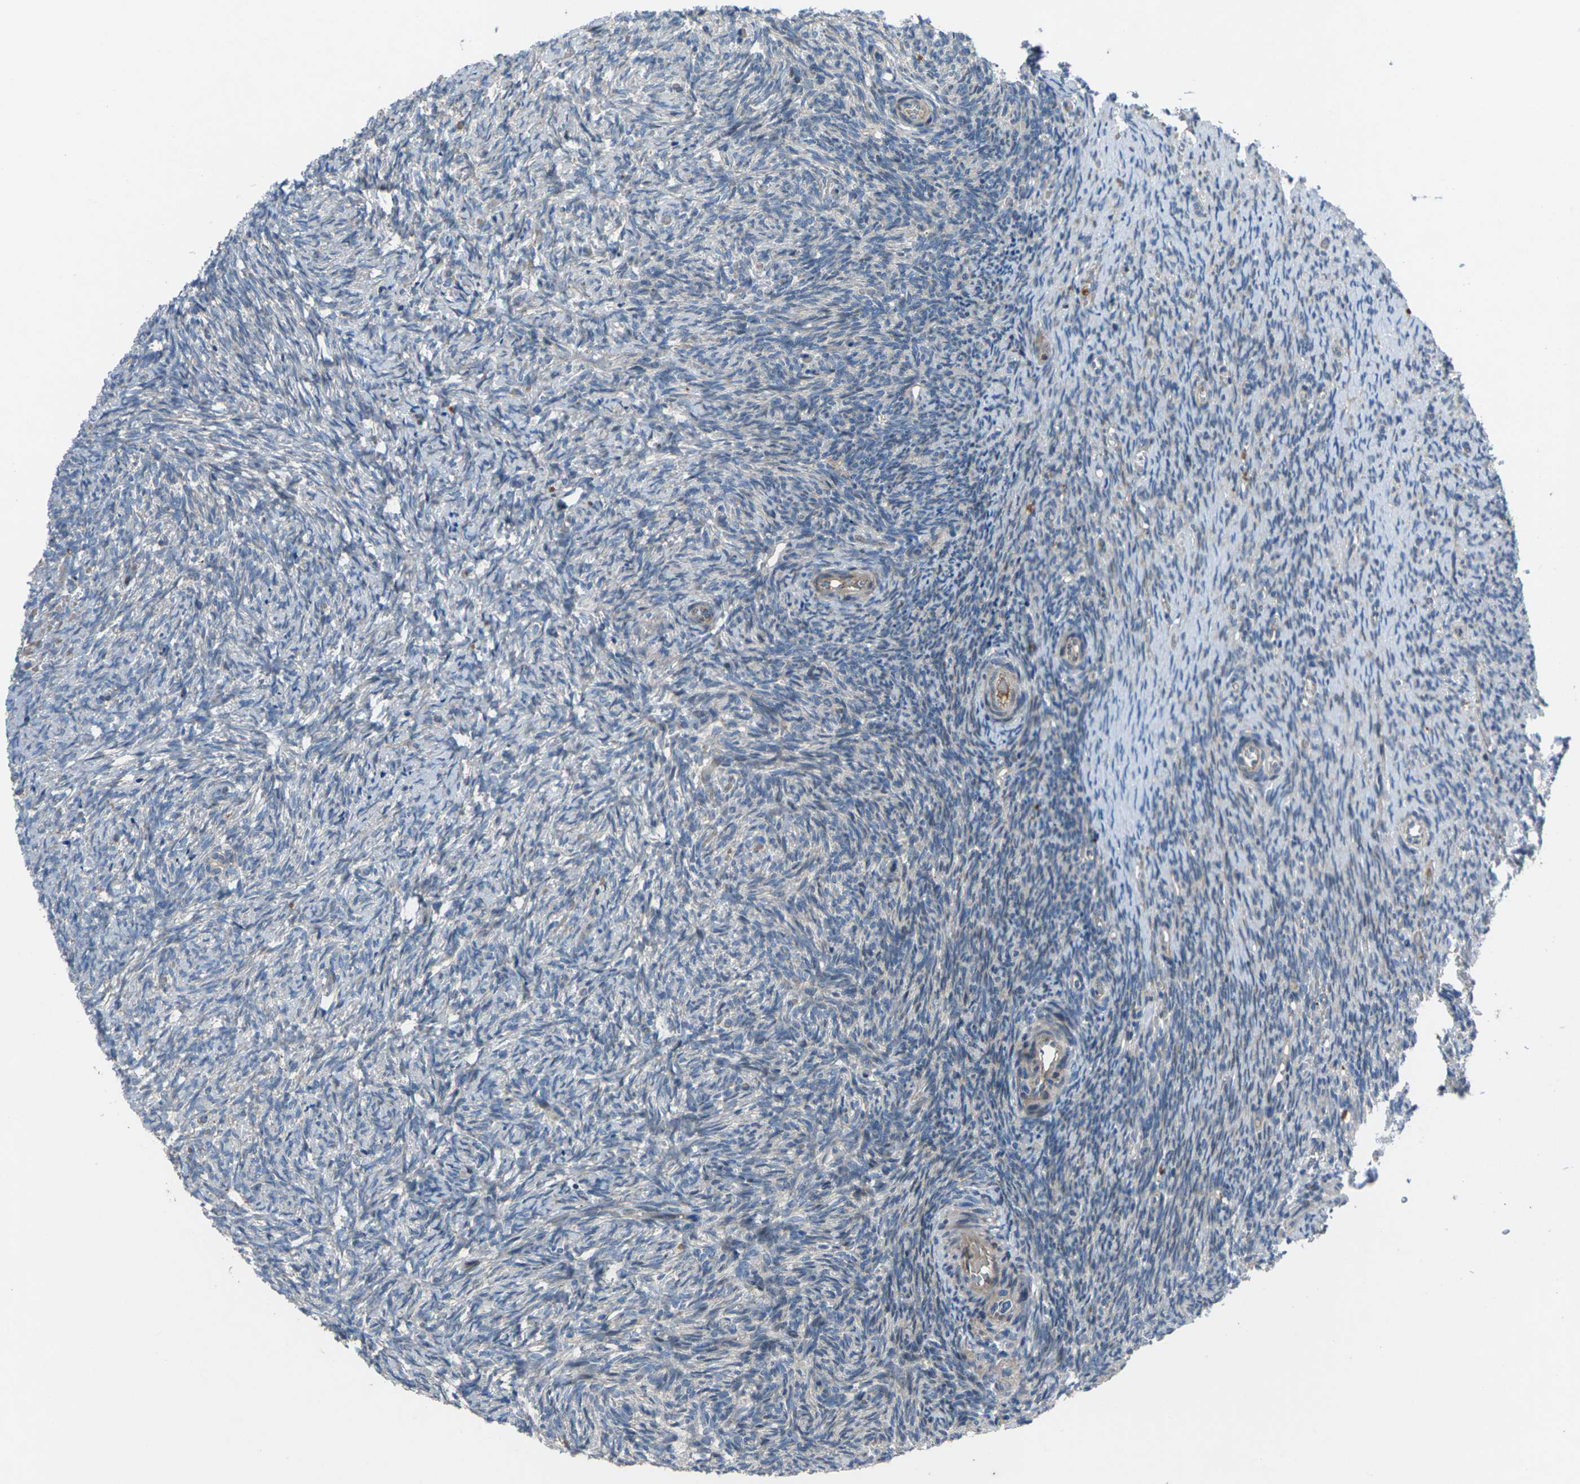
{"staining": {"intensity": "moderate", "quantity": ">75%", "location": "cytoplasmic/membranous"}, "tissue": "ovary", "cell_type": "Follicle cells", "image_type": "normal", "snomed": [{"axis": "morphology", "description": "Normal tissue, NOS"}, {"axis": "topography", "description": "Ovary"}], "caption": "Ovary stained for a protein displays moderate cytoplasmic/membranous positivity in follicle cells. The staining is performed using DAB brown chromogen to label protein expression. The nuclei are counter-stained blue using hematoxylin.", "gene": "EDNRA", "patient": {"sex": "female", "age": 41}}